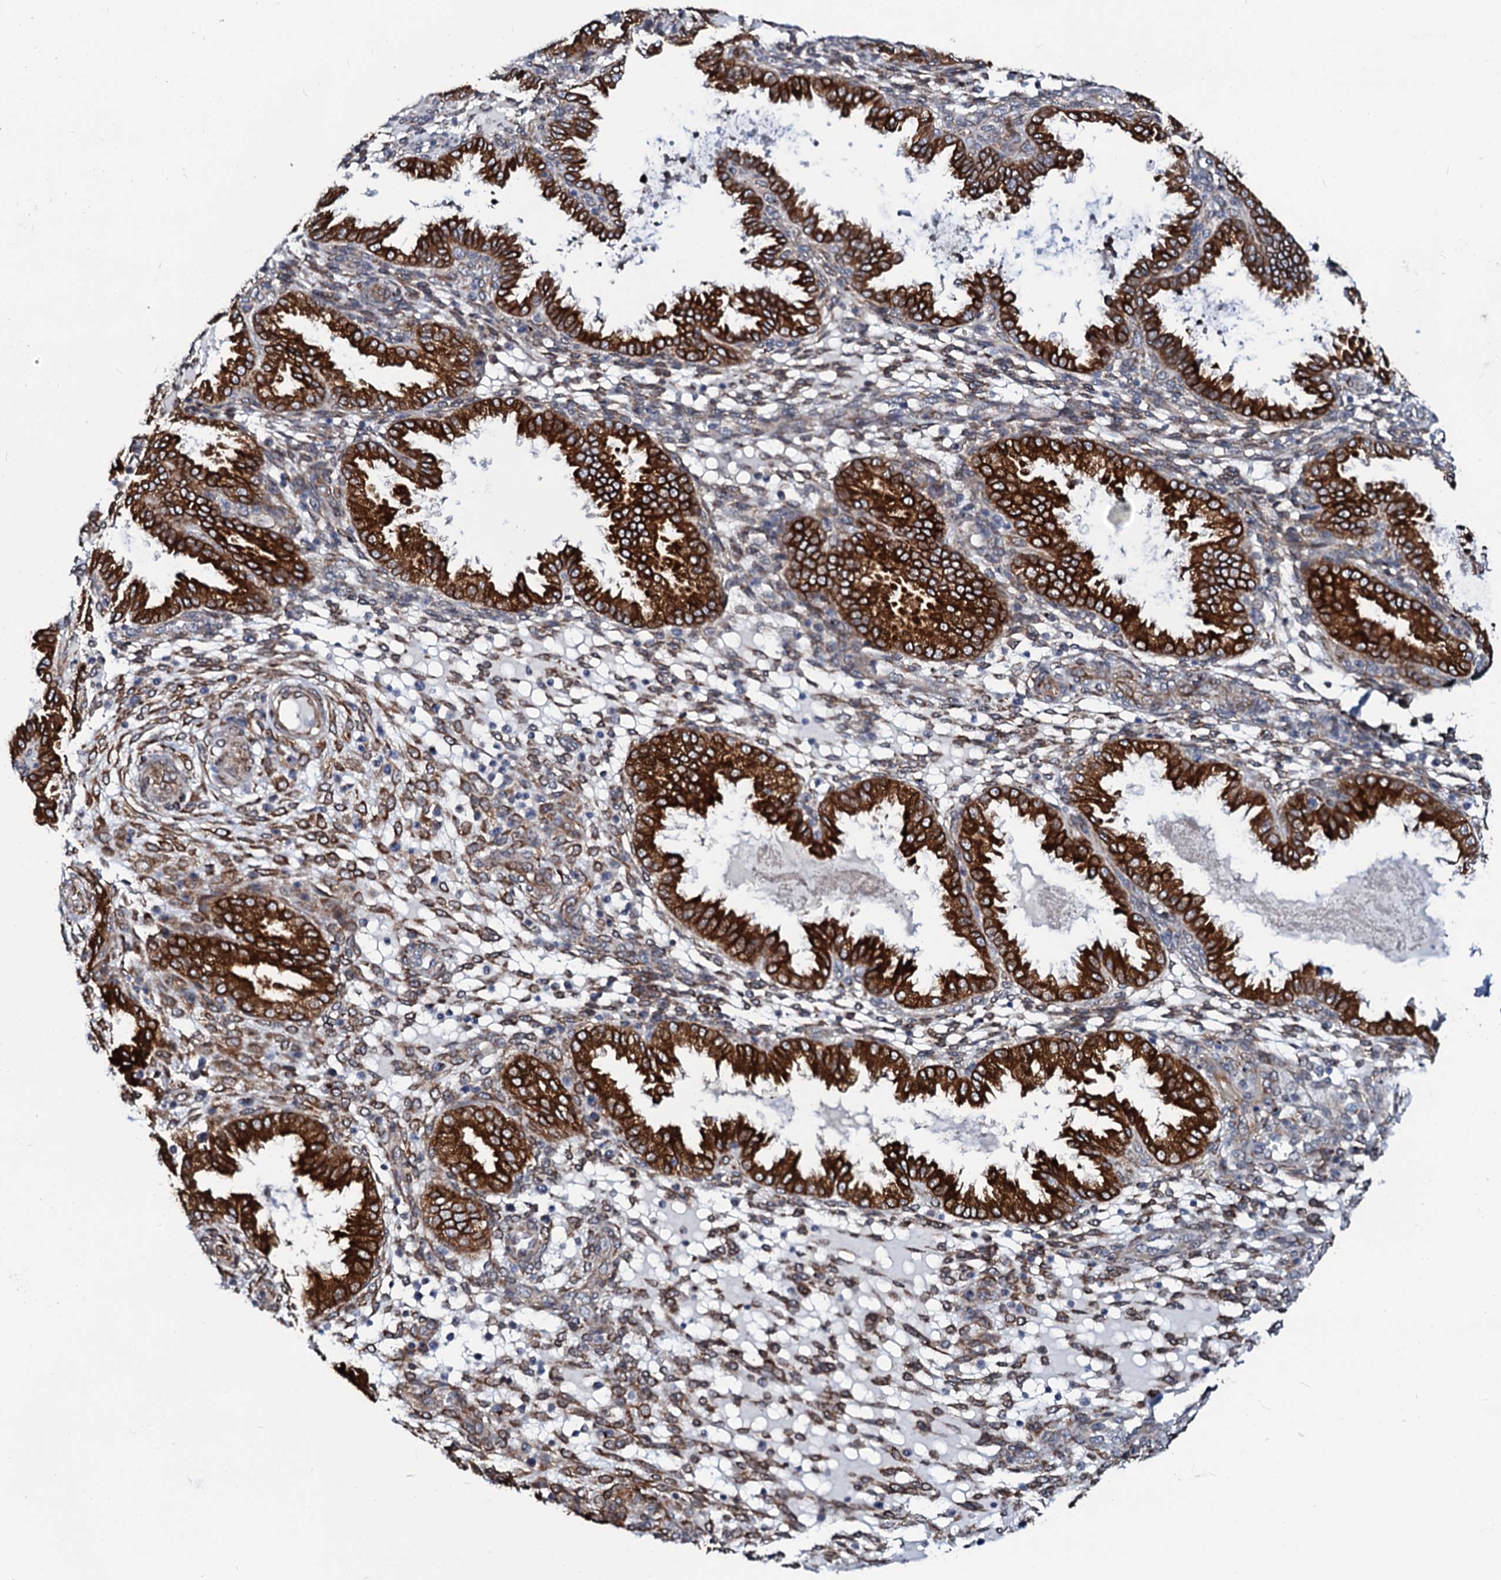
{"staining": {"intensity": "moderate", "quantity": "<25%", "location": "cytoplasmic/membranous"}, "tissue": "endometrium", "cell_type": "Cells in endometrial stroma", "image_type": "normal", "snomed": [{"axis": "morphology", "description": "Normal tissue, NOS"}, {"axis": "topography", "description": "Endometrium"}], "caption": "Human endometrium stained with a brown dye shows moderate cytoplasmic/membranous positive staining in about <25% of cells in endometrial stroma.", "gene": "TMCO3", "patient": {"sex": "female", "age": 33}}